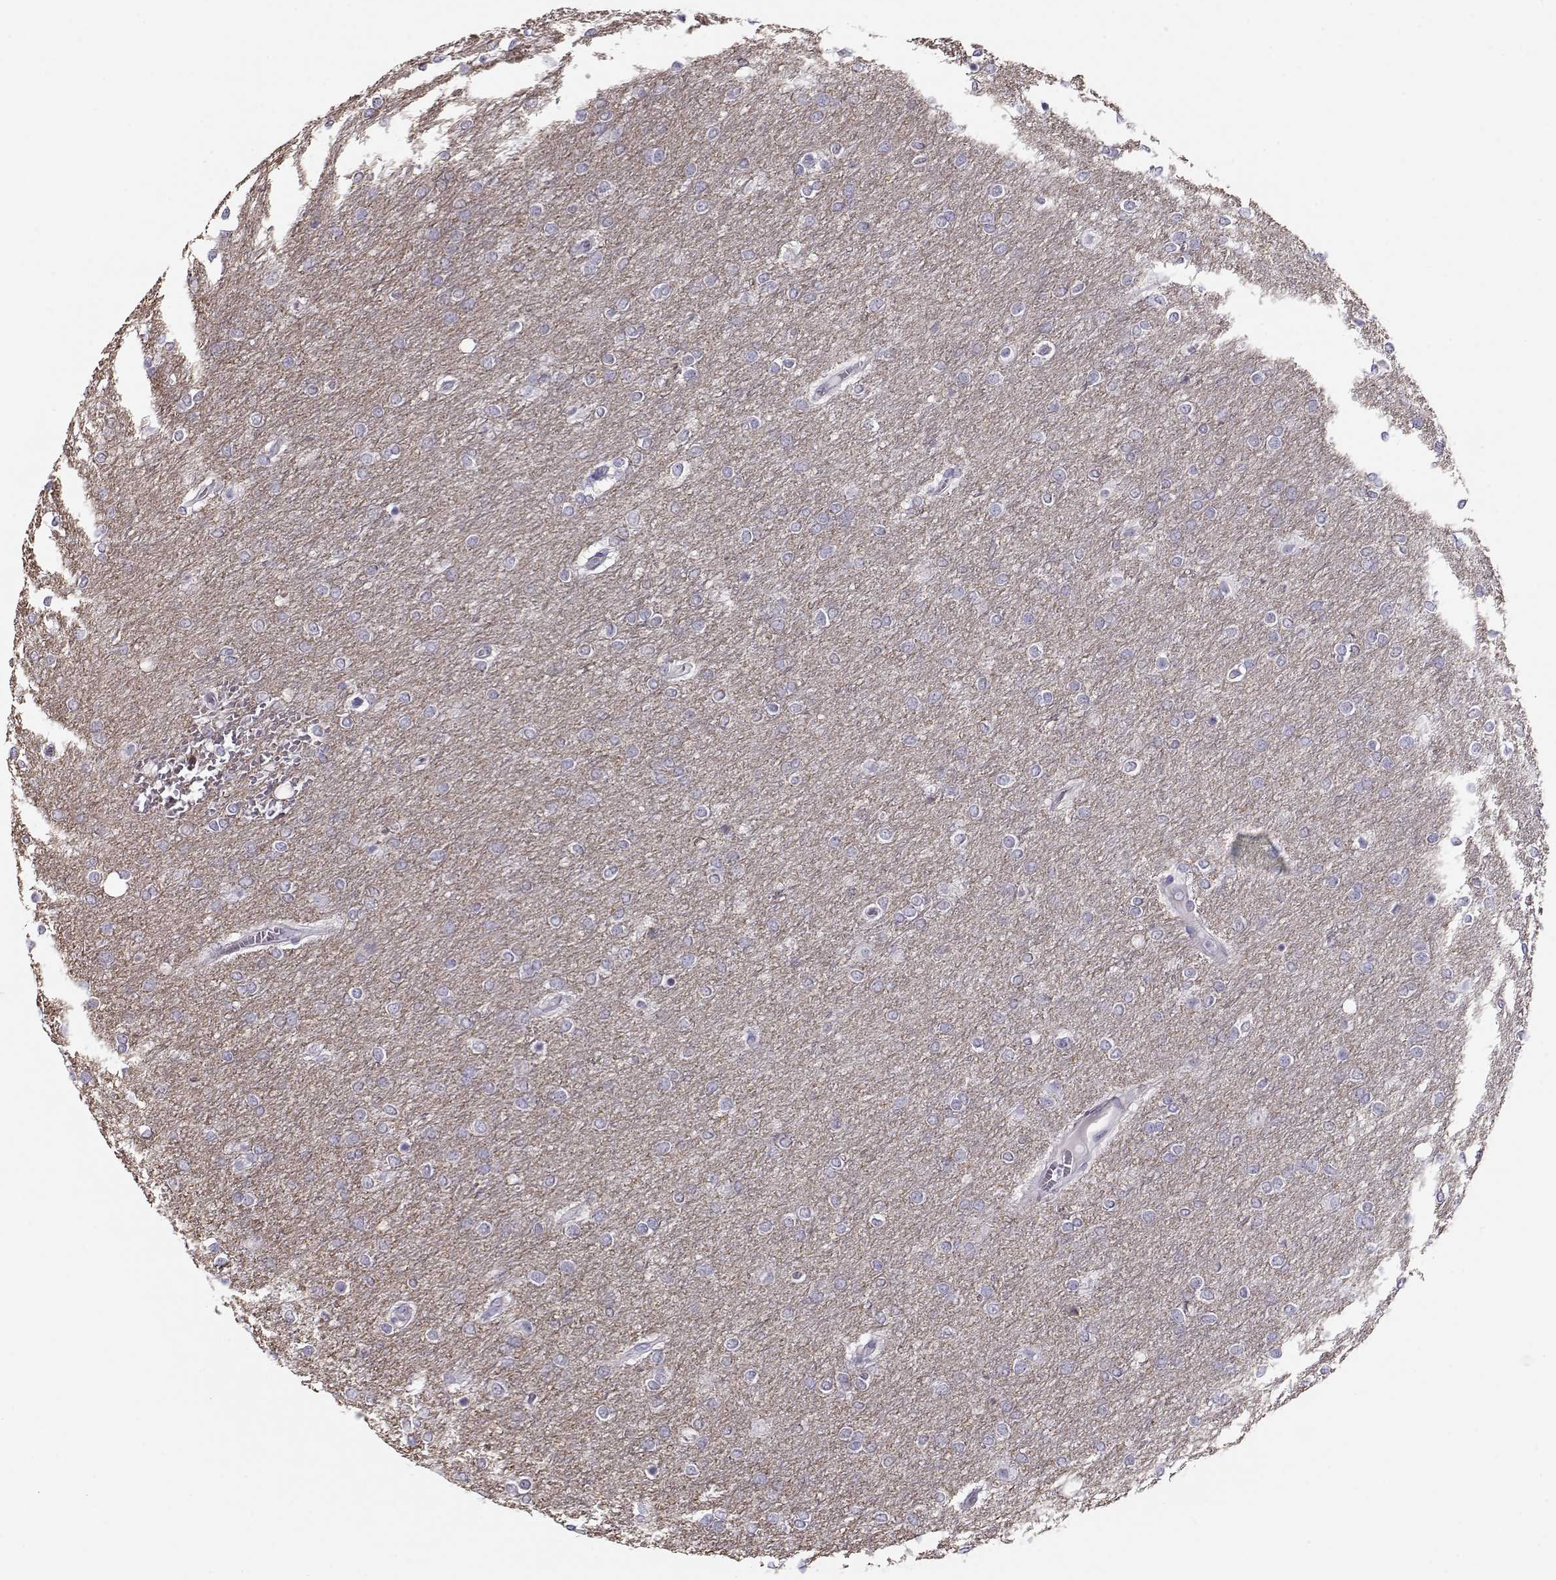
{"staining": {"intensity": "negative", "quantity": "none", "location": "none"}, "tissue": "glioma", "cell_type": "Tumor cells", "image_type": "cancer", "snomed": [{"axis": "morphology", "description": "Glioma, malignant, High grade"}, {"axis": "topography", "description": "Brain"}], "caption": "This micrograph is of glioma stained with IHC to label a protein in brown with the nuclei are counter-stained blue. There is no expression in tumor cells.", "gene": "RBM44", "patient": {"sex": "female", "age": 61}}